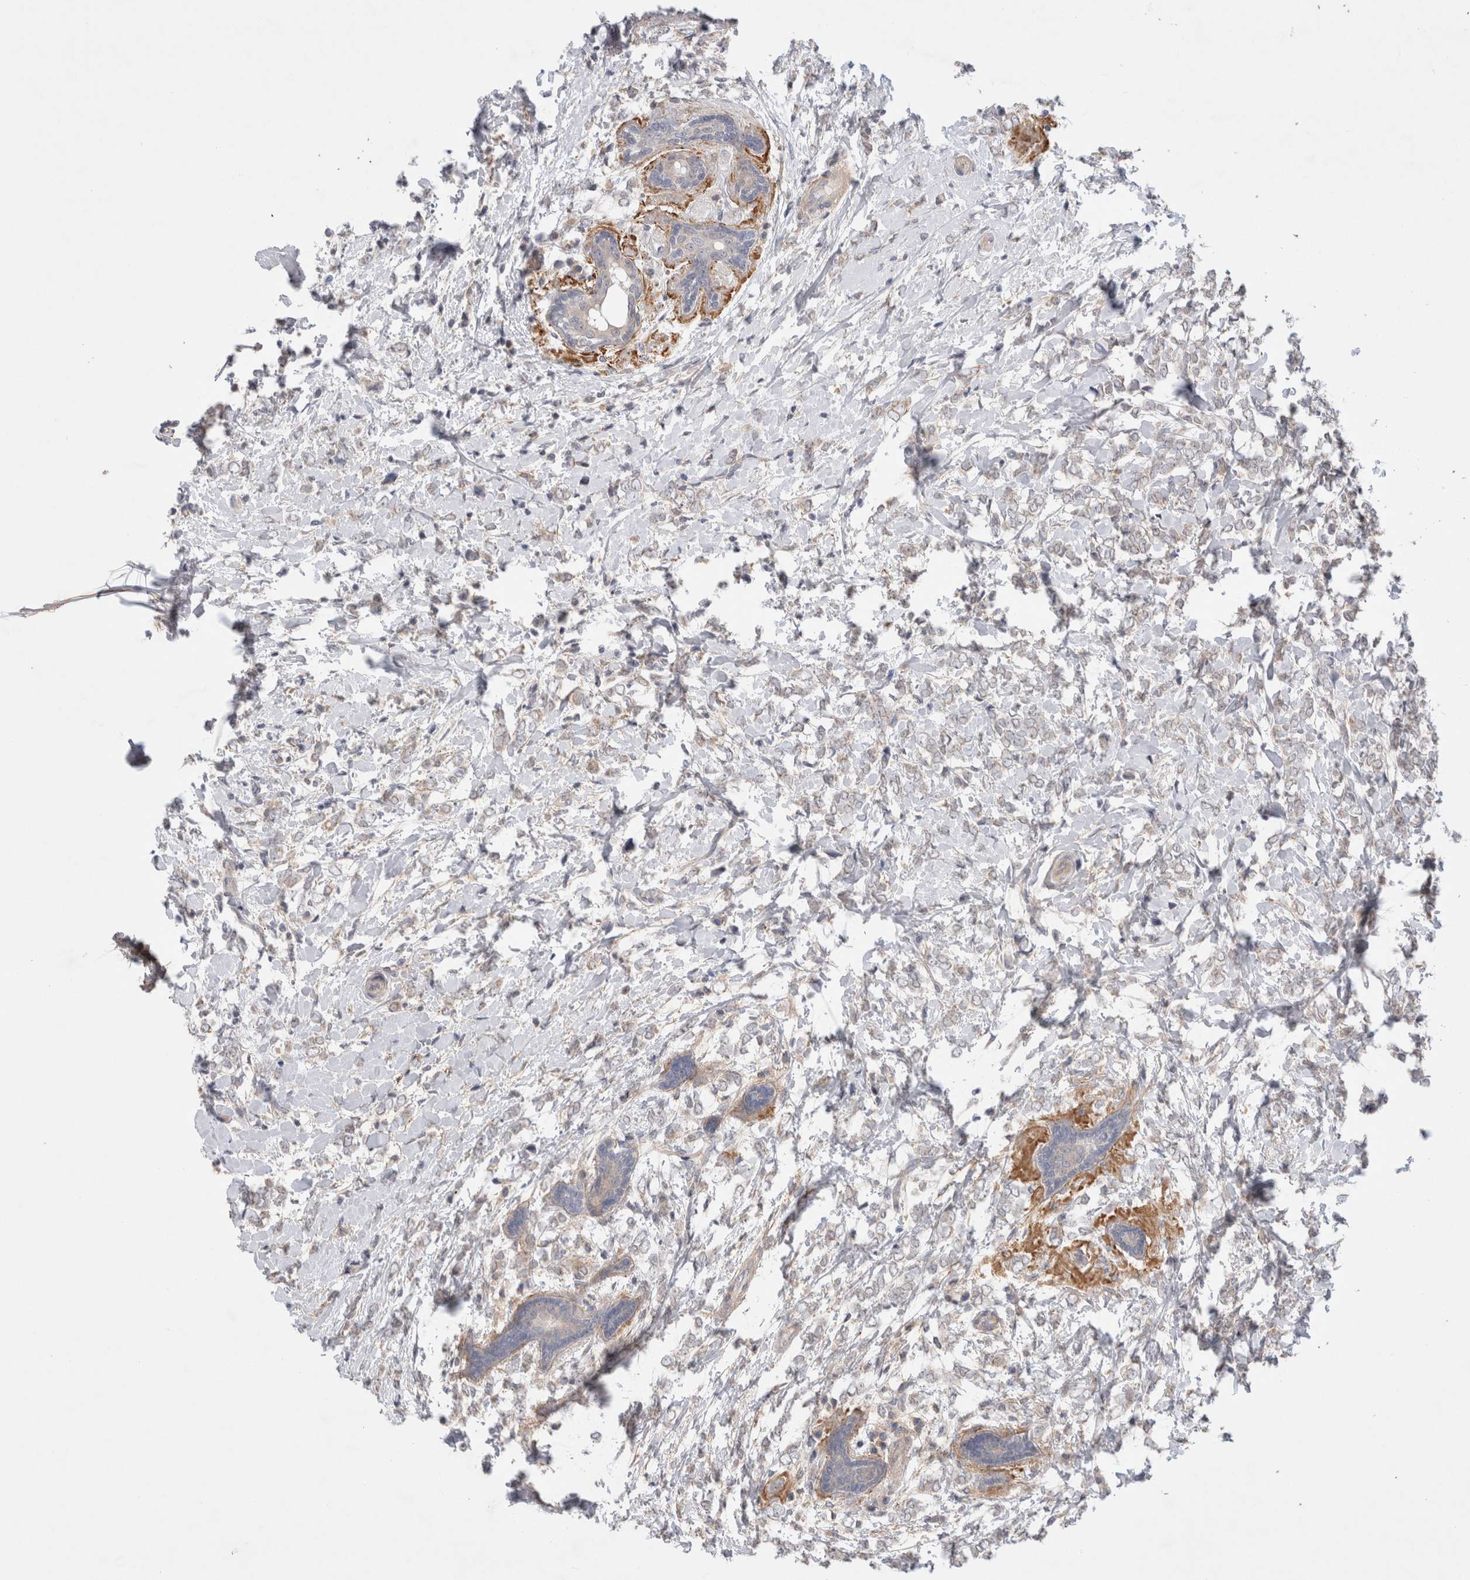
{"staining": {"intensity": "negative", "quantity": "none", "location": "none"}, "tissue": "breast cancer", "cell_type": "Tumor cells", "image_type": "cancer", "snomed": [{"axis": "morphology", "description": "Normal tissue, NOS"}, {"axis": "morphology", "description": "Lobular carcinoma"}, {"axis": "topography", "description": "Breast"}], "caption": "Micrograph shows no significant protein staining in tumor cells of lobular carcinoma (breast). (IHC, brightfield microscopy, high magnification).", "gene": "GSDMB", "patient": {"sex": "female", "age": 47}}